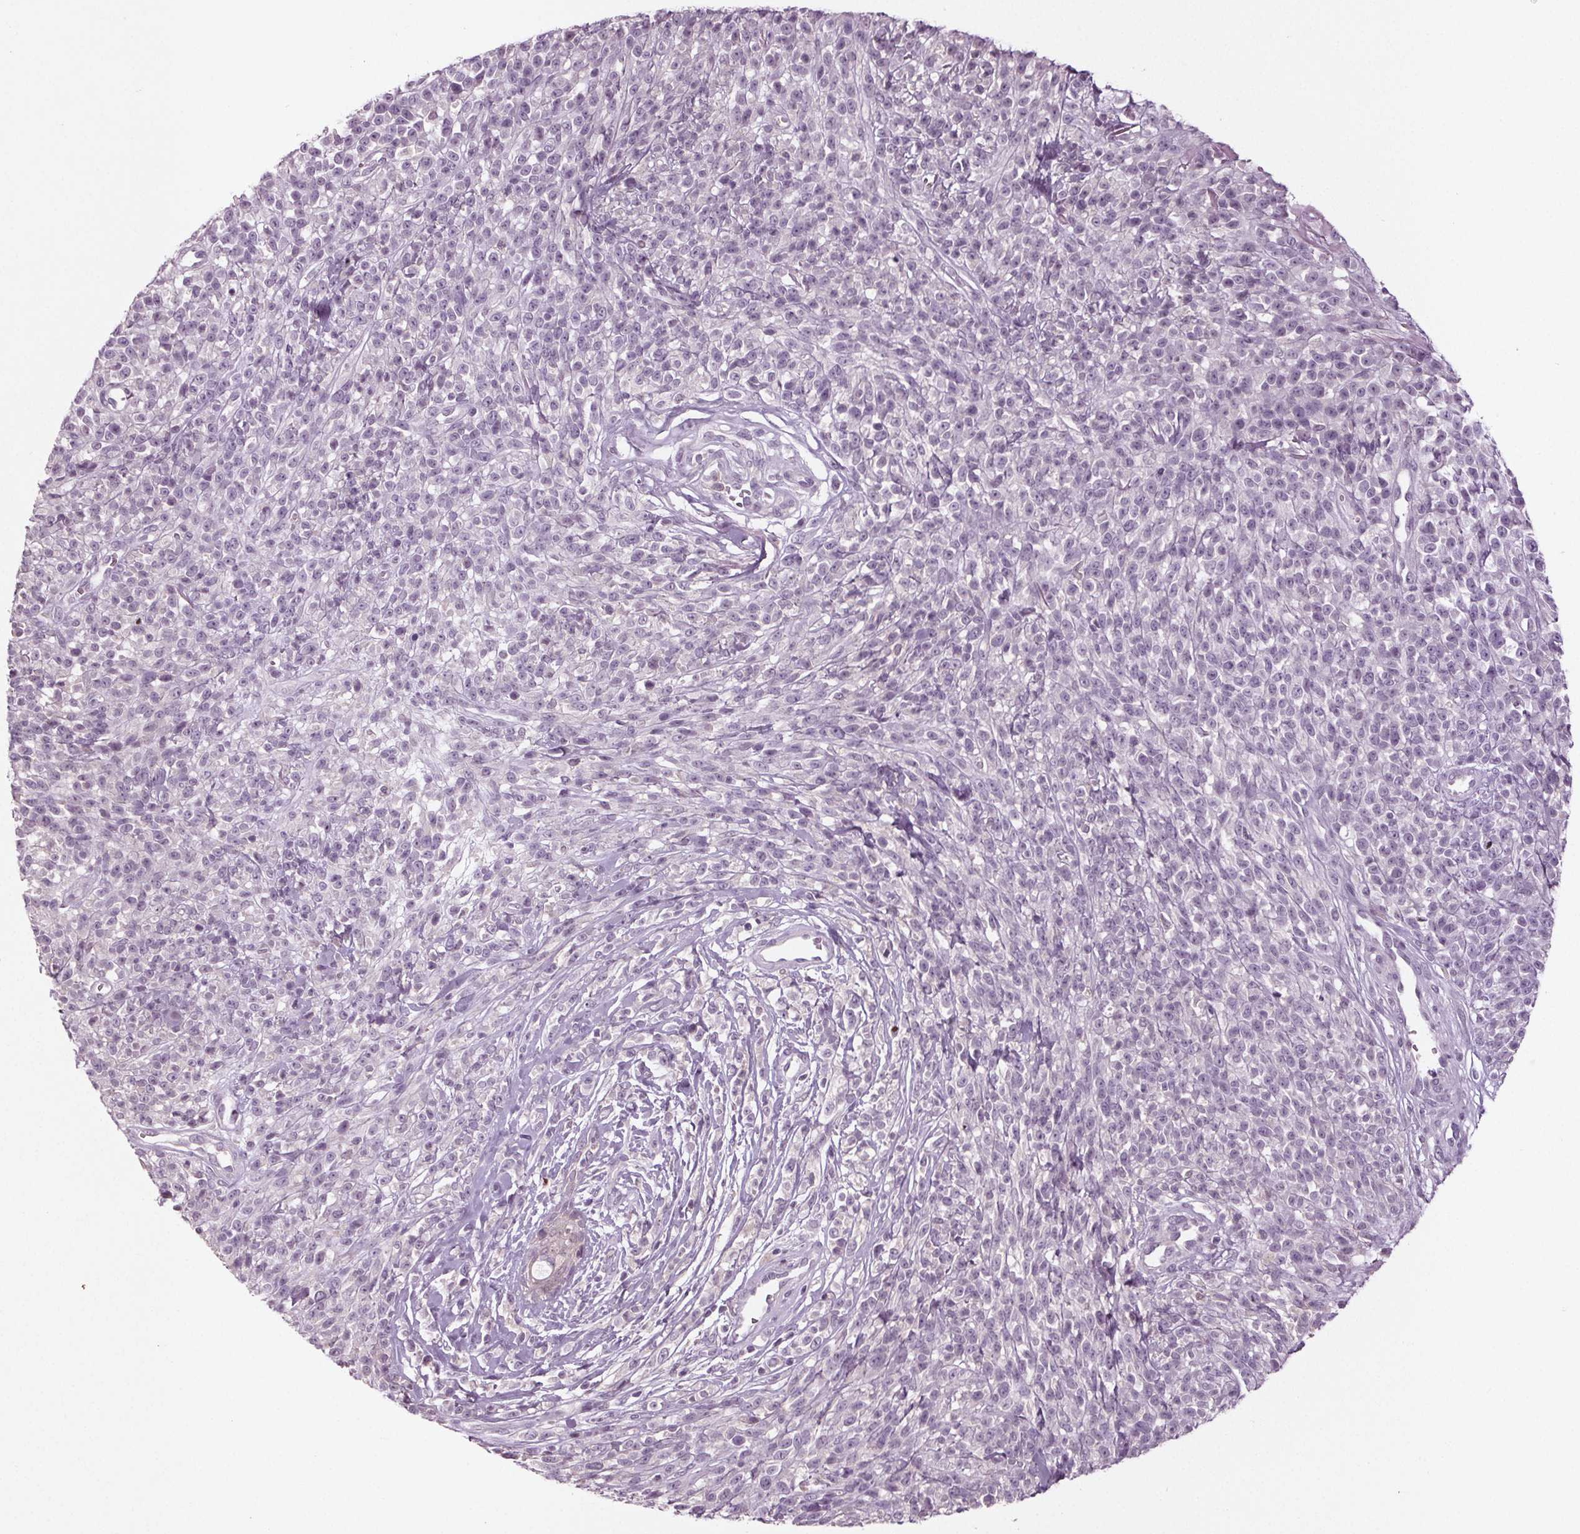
{"staining": {"intensity": "negative", "quantity": "none", "location": "none"}, "tissue": "melanoma", "cell_type": "Tumor cells", "image_type": "cancer", "snomed": [{"axis": "morphology", "description": "Malignant melanoma, NOS"}, {"axis": "topography", "description": "Skin"}, {"axis": "topography", "description": "Skin of trunk"}], "caption": "Tumor cells are negative for protein expression in human melanoma.", "gene": "BHLHE22", "patient": {"sex": "male", "age": 74}}